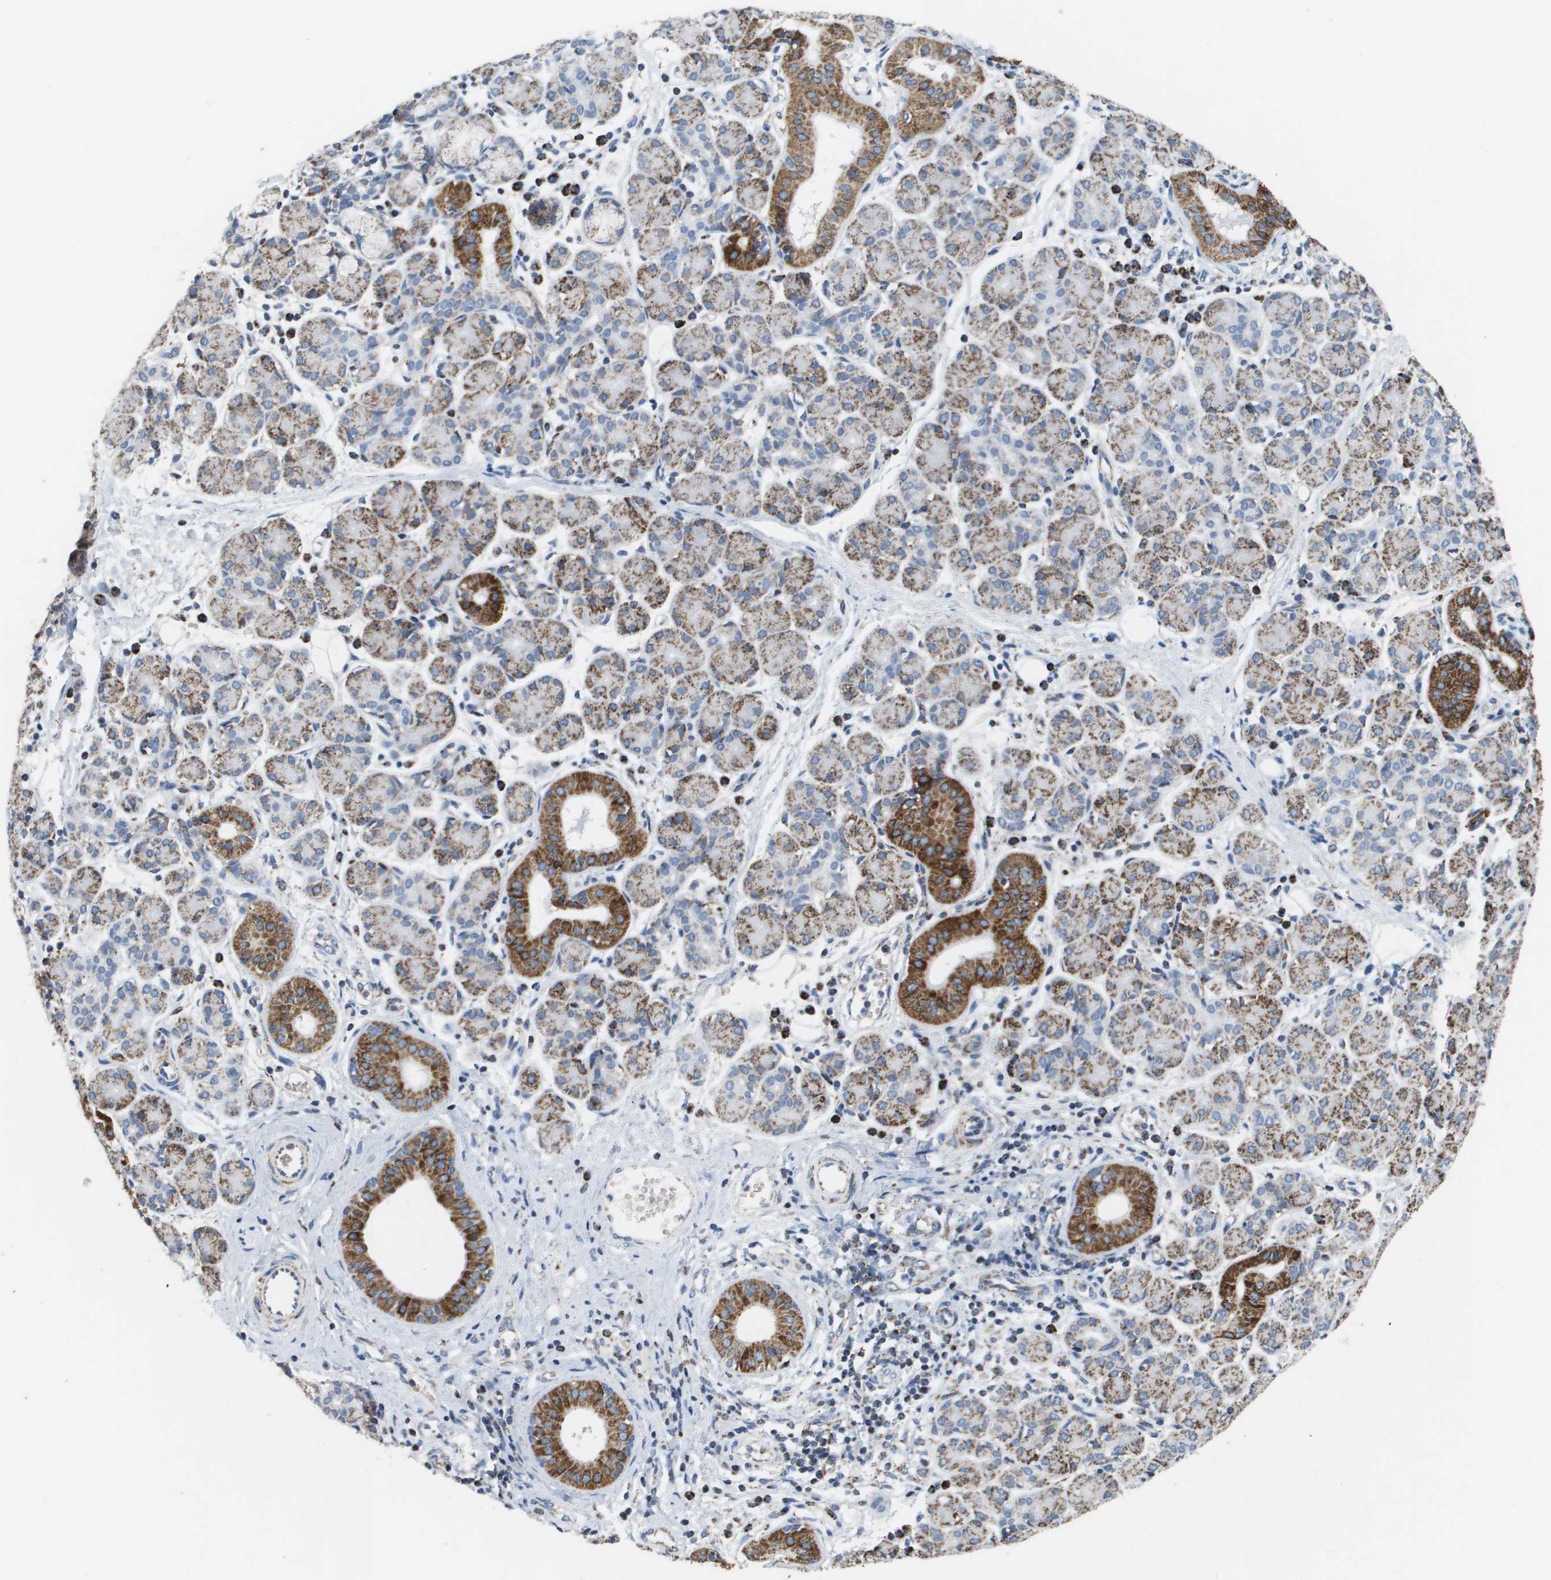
{"staining": {"intensity": "strong", "quantity": "25%-75%", "location": "cytoplasmic/membranous"}, "tissue": "salivary gland", "cell_type": "Glandular cells", "image_type": "normal", "snomed": [{"axis": "morphology", "description": "Normal tissue, NOS"}, {"axis": "morphology", "description": "Inflammation, NOS"}, {"axis": "topography", "description": "Lymph node"}, {"axis": "topography", "description": "Salivary gland"}], "caption": "Salivary gland was stained to show a protein in brown. There is high levels of strong cytoplasmic/membranous expression in approximately 25%-75% of glandular cells. The protein is stained brown, and the nuclei are stained in blue (DAB (3,3'-diaminobenzidine) IHC with brightfield microscopy, high magnification).", "gene": "ATP5F1B", "patient": {"sex": "male", "age": 3}}